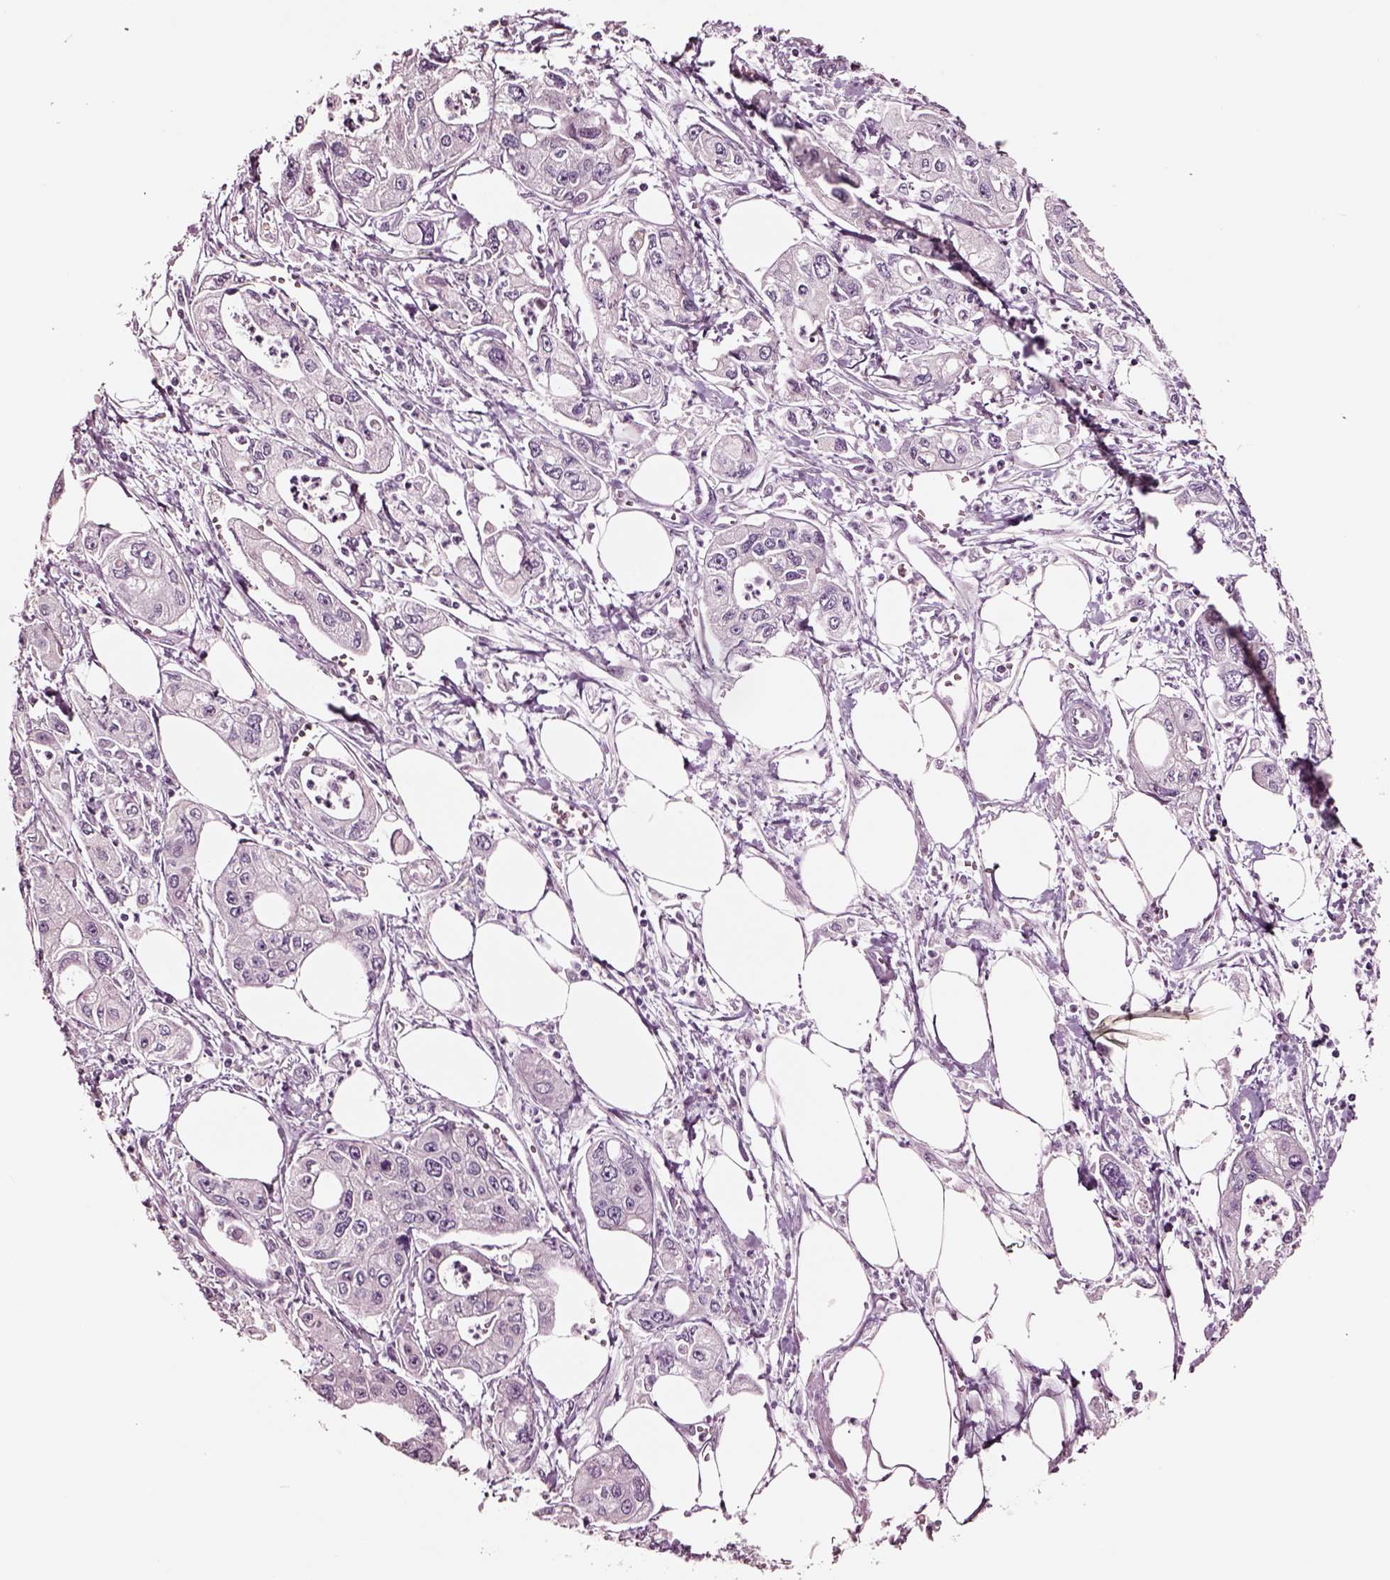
{"staining": {"intensity": "negative", "quantity": "none", "location": "none"}, "tissue": "pancreatic cancer", "cell_type": "Tumor cells", "image_type": "cancer", "snomed": [{"axis": "morphology", "description": "Adenocarcinoma, NOS"}, {"axis": "topography", "description": "Pancreas"}], "caption": "Immunohistochemical staining of pancreatic adenocarcinoma displays no significant positivity in tumor cells.", "gene": "NMRK2", "patient": {"sex": "male", "age": 70}}